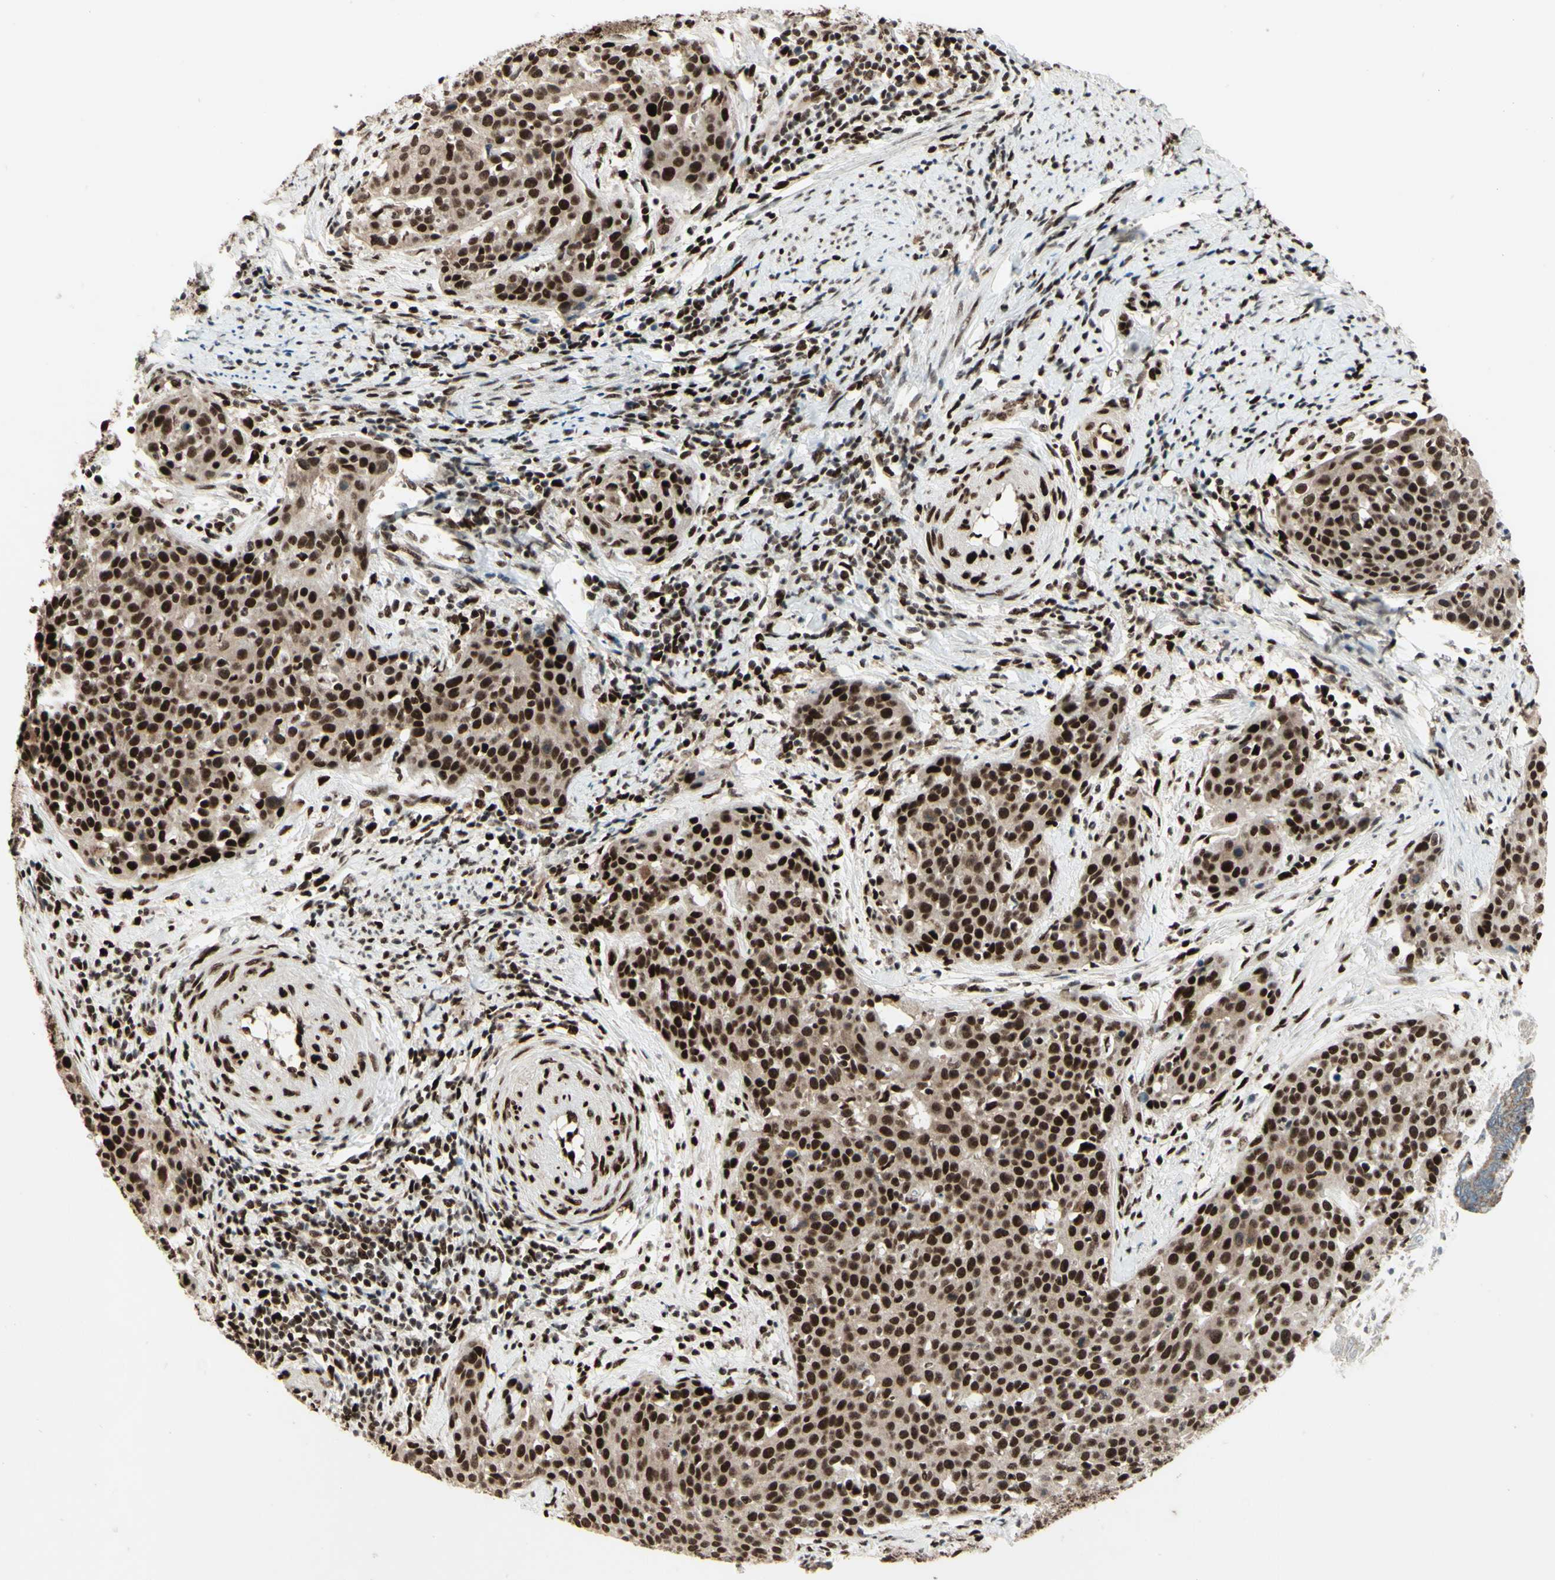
{"staining": {"intensity": "strong", "quantity": ">75%", "location": "nuclear"}, "tissue": "cervical cancer", "cell_type": "Tumor cells", "image_type": "cancer", "snomed": [{"axis": "morphology", "description": "Squamous cell carcinoma, NOS"}, {"axis": "topography", "description": "Cervix"}], "caption": "Immunohistochemistry (IHC) image of neoplastic tissue: human cervical cancer (squamous cell carcinoma) stained using immunohistochemistry reveals high levels of strong protein expression localized specifically in the nuclear of tumor cells, appearing as a nuclear brown color.", "gene": "NR3C1", "patient": {"sex": "female", "age": 38}}